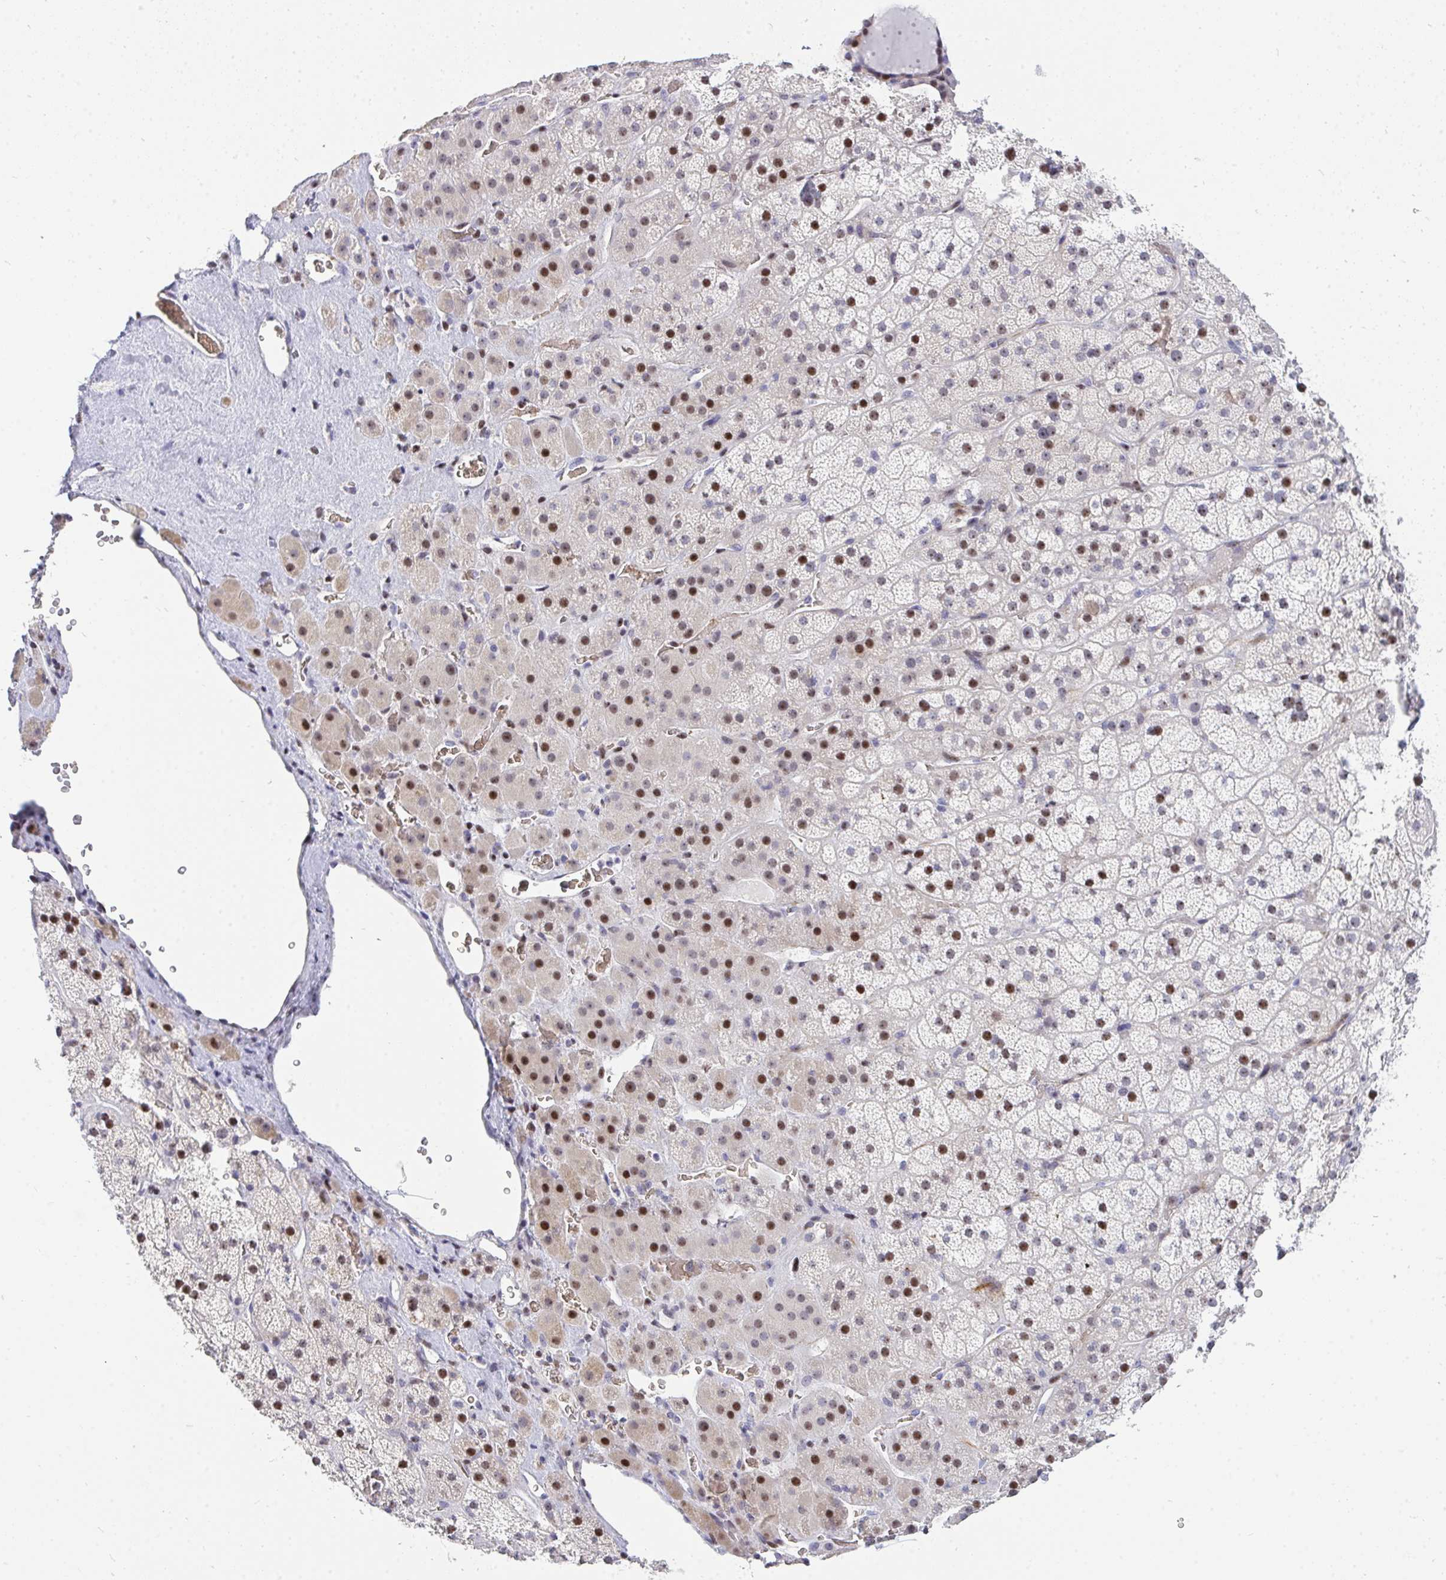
{"staining": {"intensity": "moderate", "quantity": "25%-75%", "location": "nuclear"}, "tissue": "adrenal gland", "cell_type": "Glandular cells", "image_type": "normal", "snomed": [{"axis": "morphology", "description": "Normal tissue, NOS"}, {"axis": "topography", "description": "Adrenal gland"}], "caption": "Protein expression analysis of unremarkable human adrenal gland reveals moderate nuclear positivity in about 25%-75% of glandular cells.", "gene": "PLPPR3", "patient": {"sex": "male", "age": 57}}